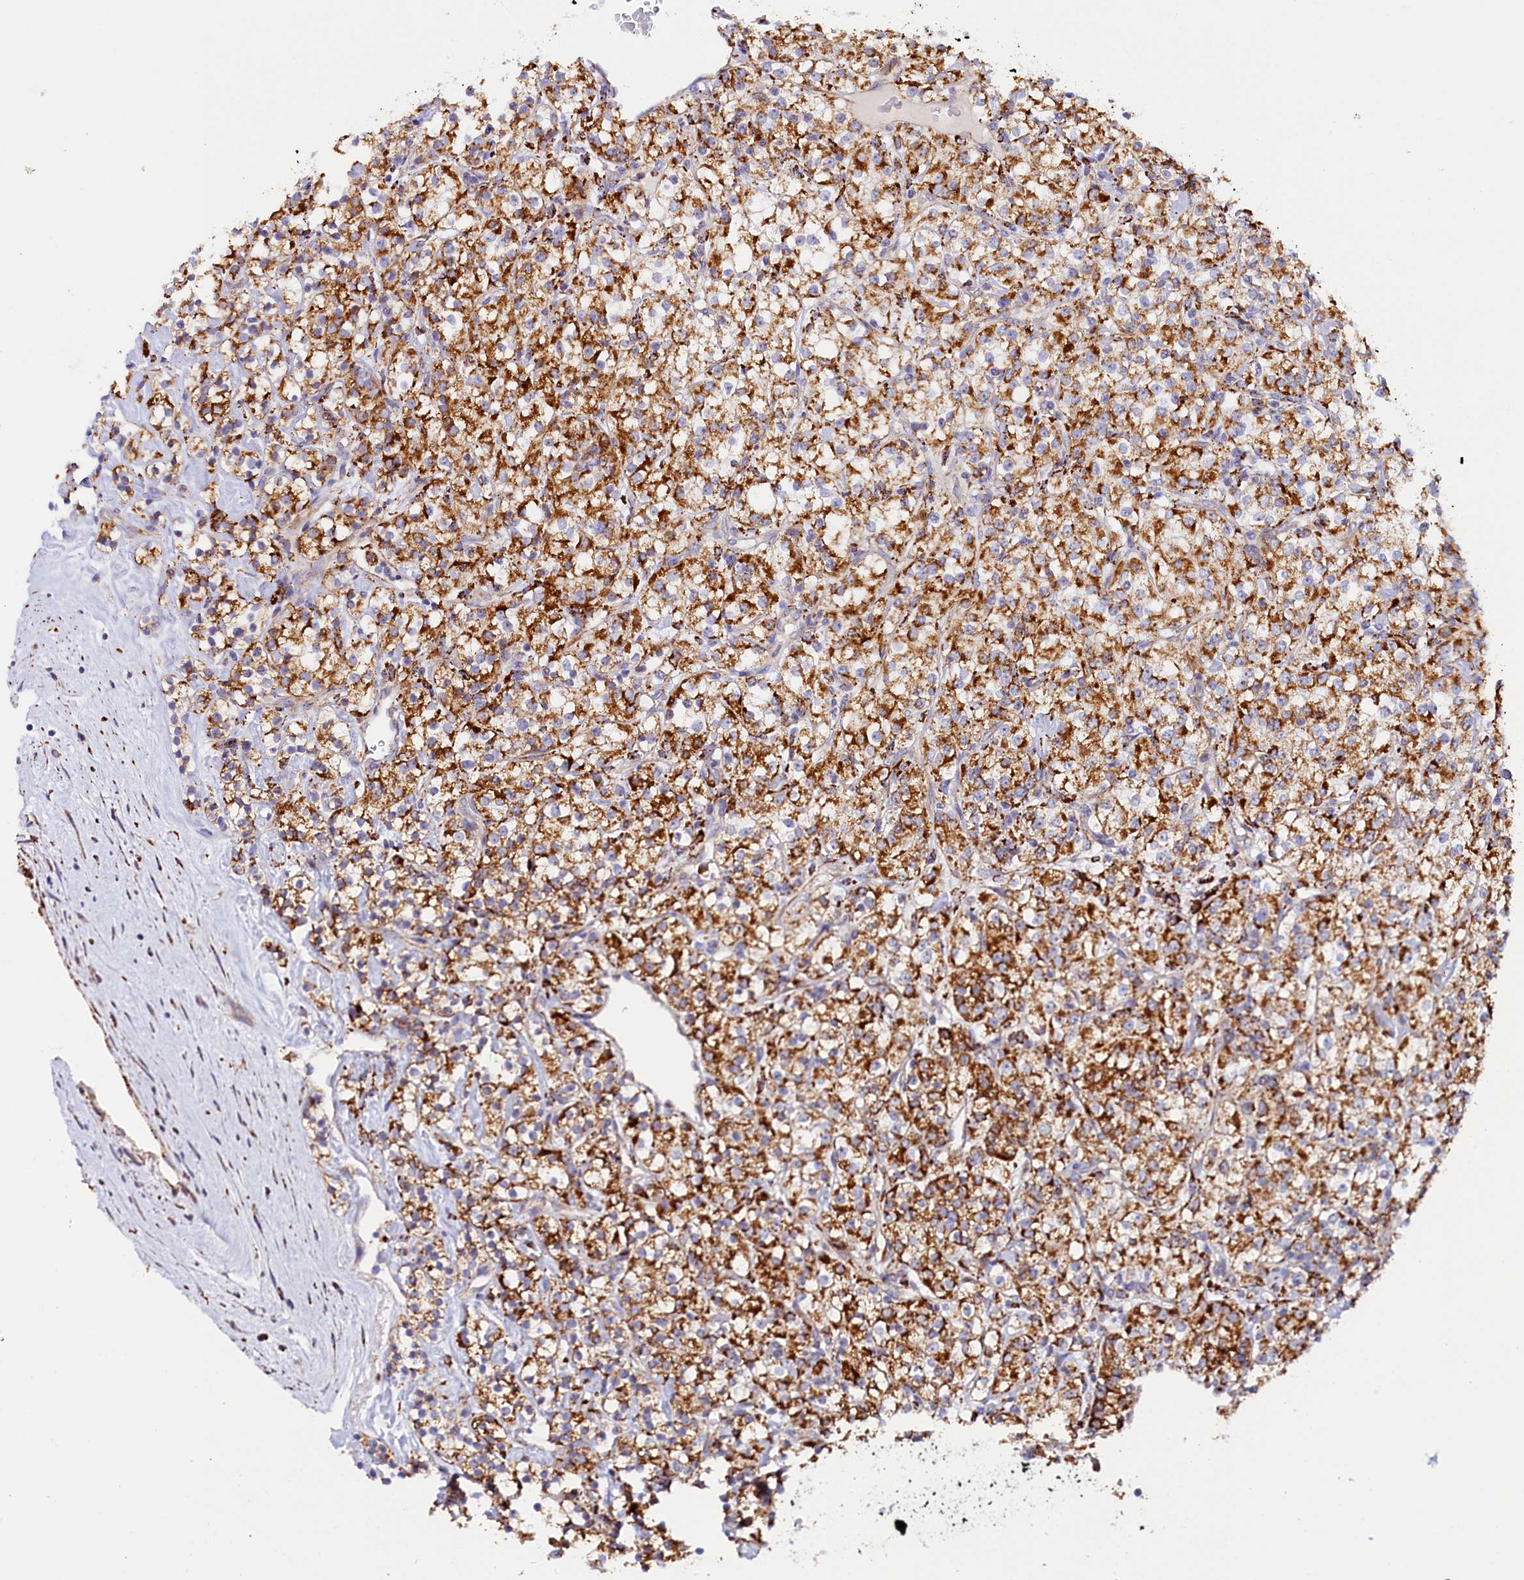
{"staining": {"intensity": "strong", "quantity": ">75%", "location": "cytoplasmic/membranous"}, "tissue": "renal cancer", "cell_type": "Tumor cells", "image_type": "cancer", "snomed": [{"axis": "morphology", "description": "Adenocarcinoma, NOS"}, {"axis": "topography", "description": "Kidney"}], "caption": "Brown immunohistochemical staining in renal adenocarcinoma reveals strong cytoplasmic/membranous positivity in about >75% of tumor cells.", "gene": "AKTIP", "patient": {"sex": "male", "age": 77}}